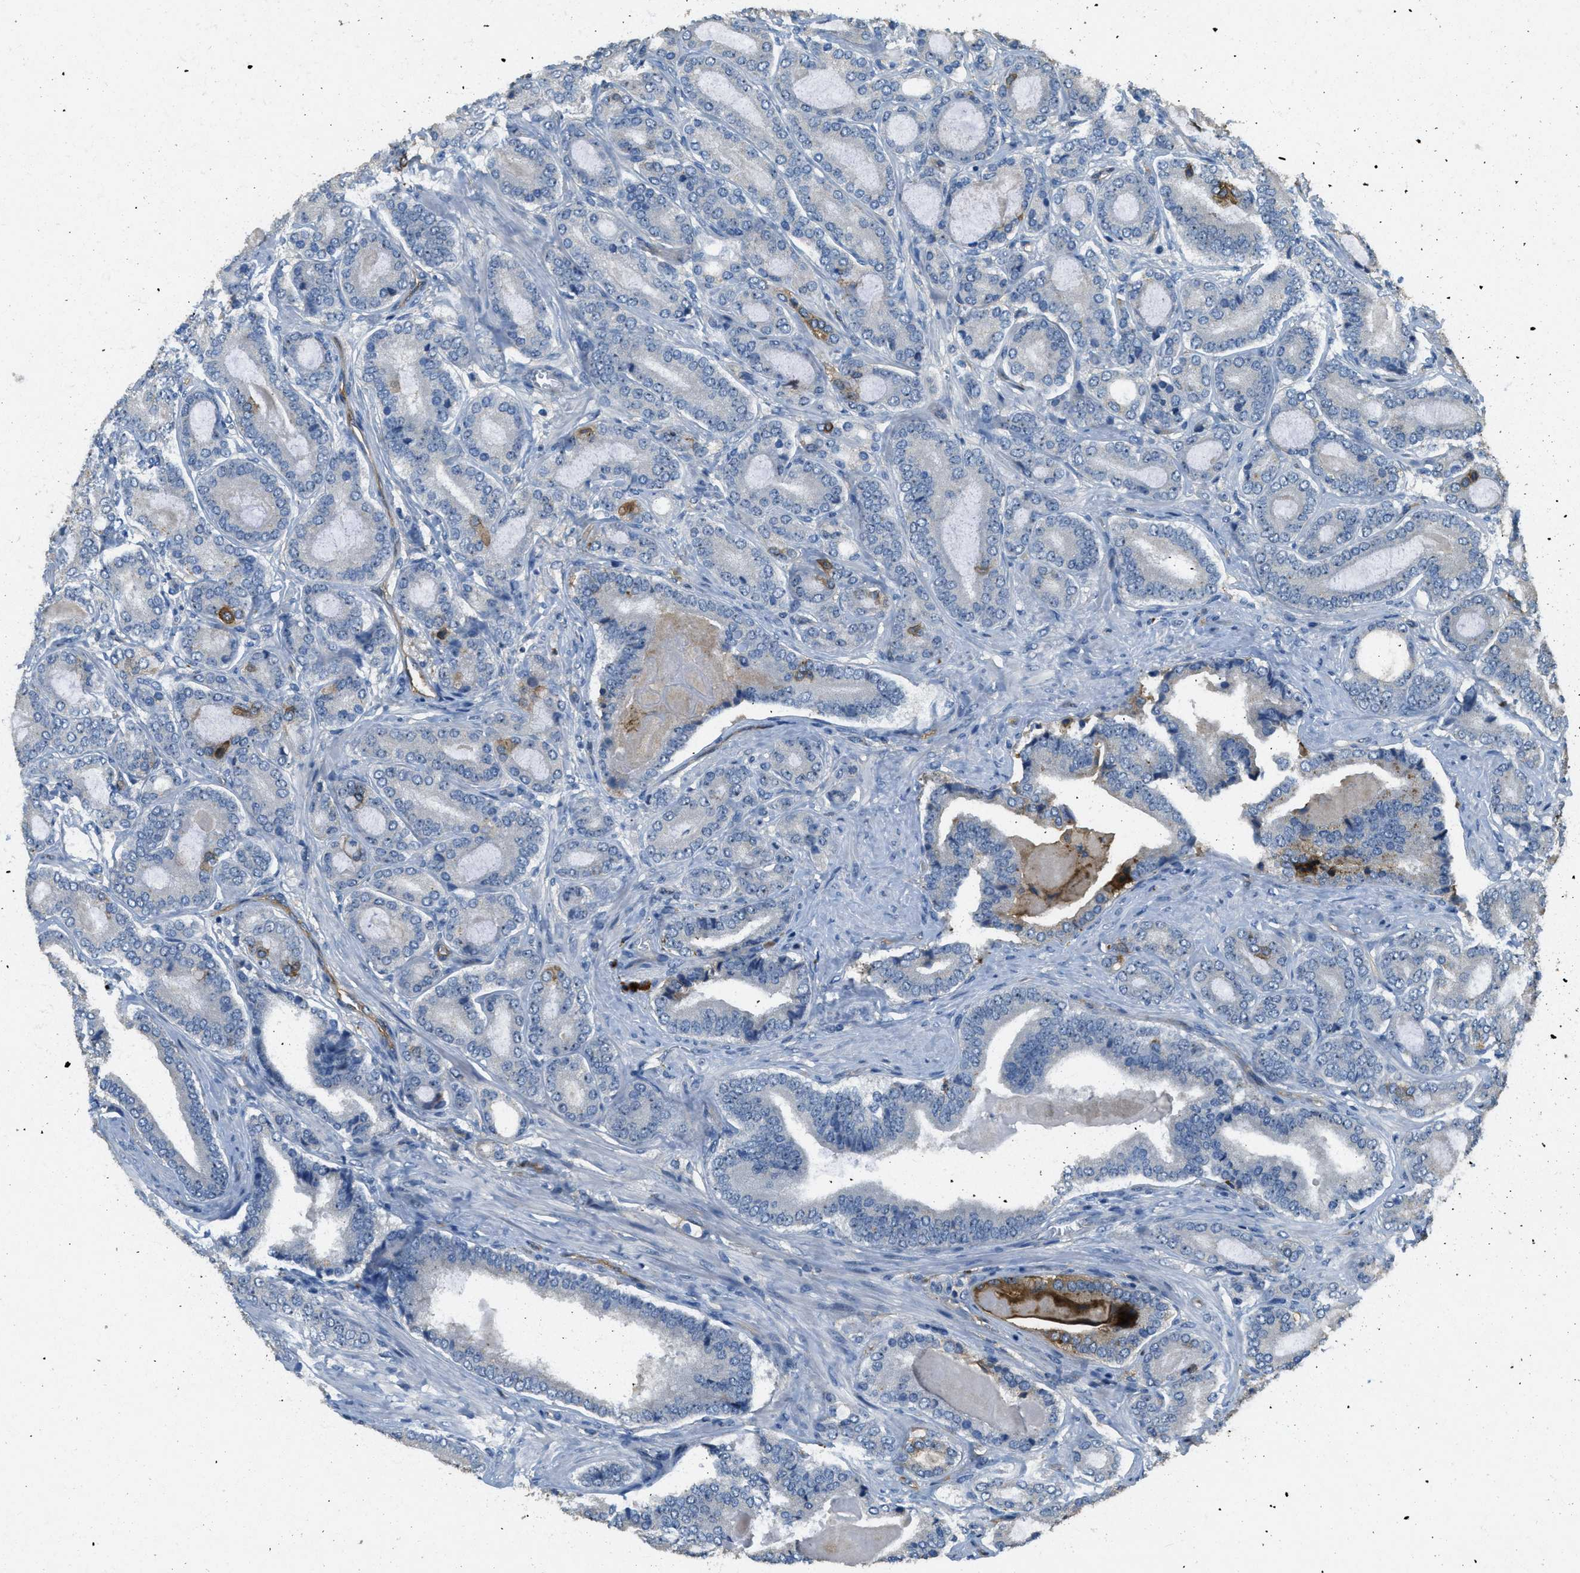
{"staining": {"intensity": "negative", "quantity": "none", "location": "none"}, "tissue": "prostate cancer", "cell_type": "Tumor cells", "image_type": "cancer", "snomed": [{"axis": "morphology", "description": "Adenocarcinoma, High grade"}, {"axis": "topography", "description": "Prostate"}], "caption": "This is an immunohistochemistry image of prostate cancer. There is no staining in tumor cells.", "gene": "OSMR", "patient": {"sex": "male", "age": 60}}